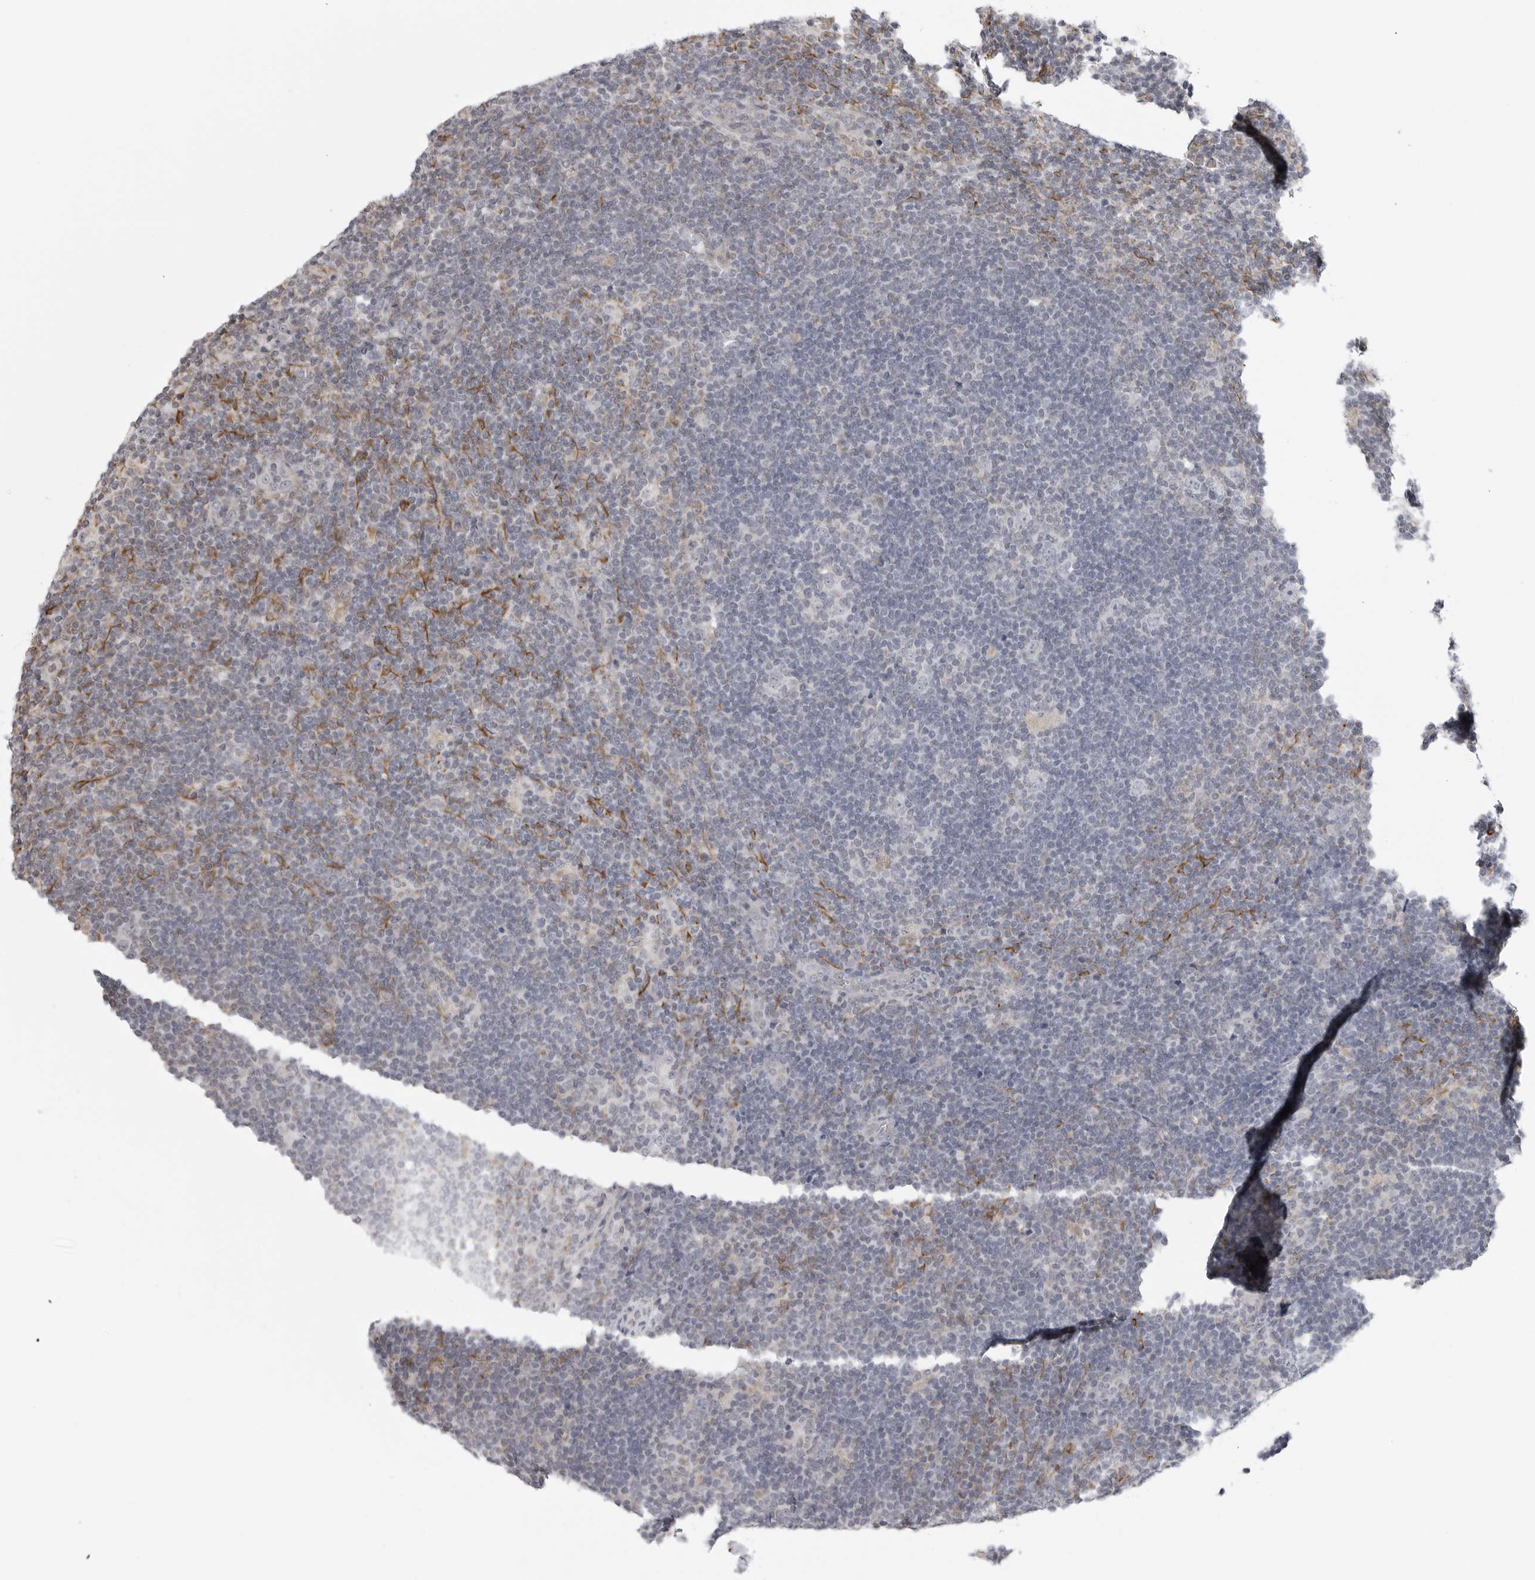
{"staining": {"intensity": "negative", "quantity": "none", "location": "none"}, "tissue": "lymphoma", "cell_type": "Tumor cells", "image_type": "cancer", "snomed": [{"axis": "morphology", "description": "Hodgkin's disease, NOS"}, {"axis": "topography", "description": "Lymph node"}], "caption": "DAB immunohistochemical staining of Hodgkin's disease reveals no significant staining in tumor cells.", "gene": "MAP7D1", "patient": {"sex": "female", "age": 57}}